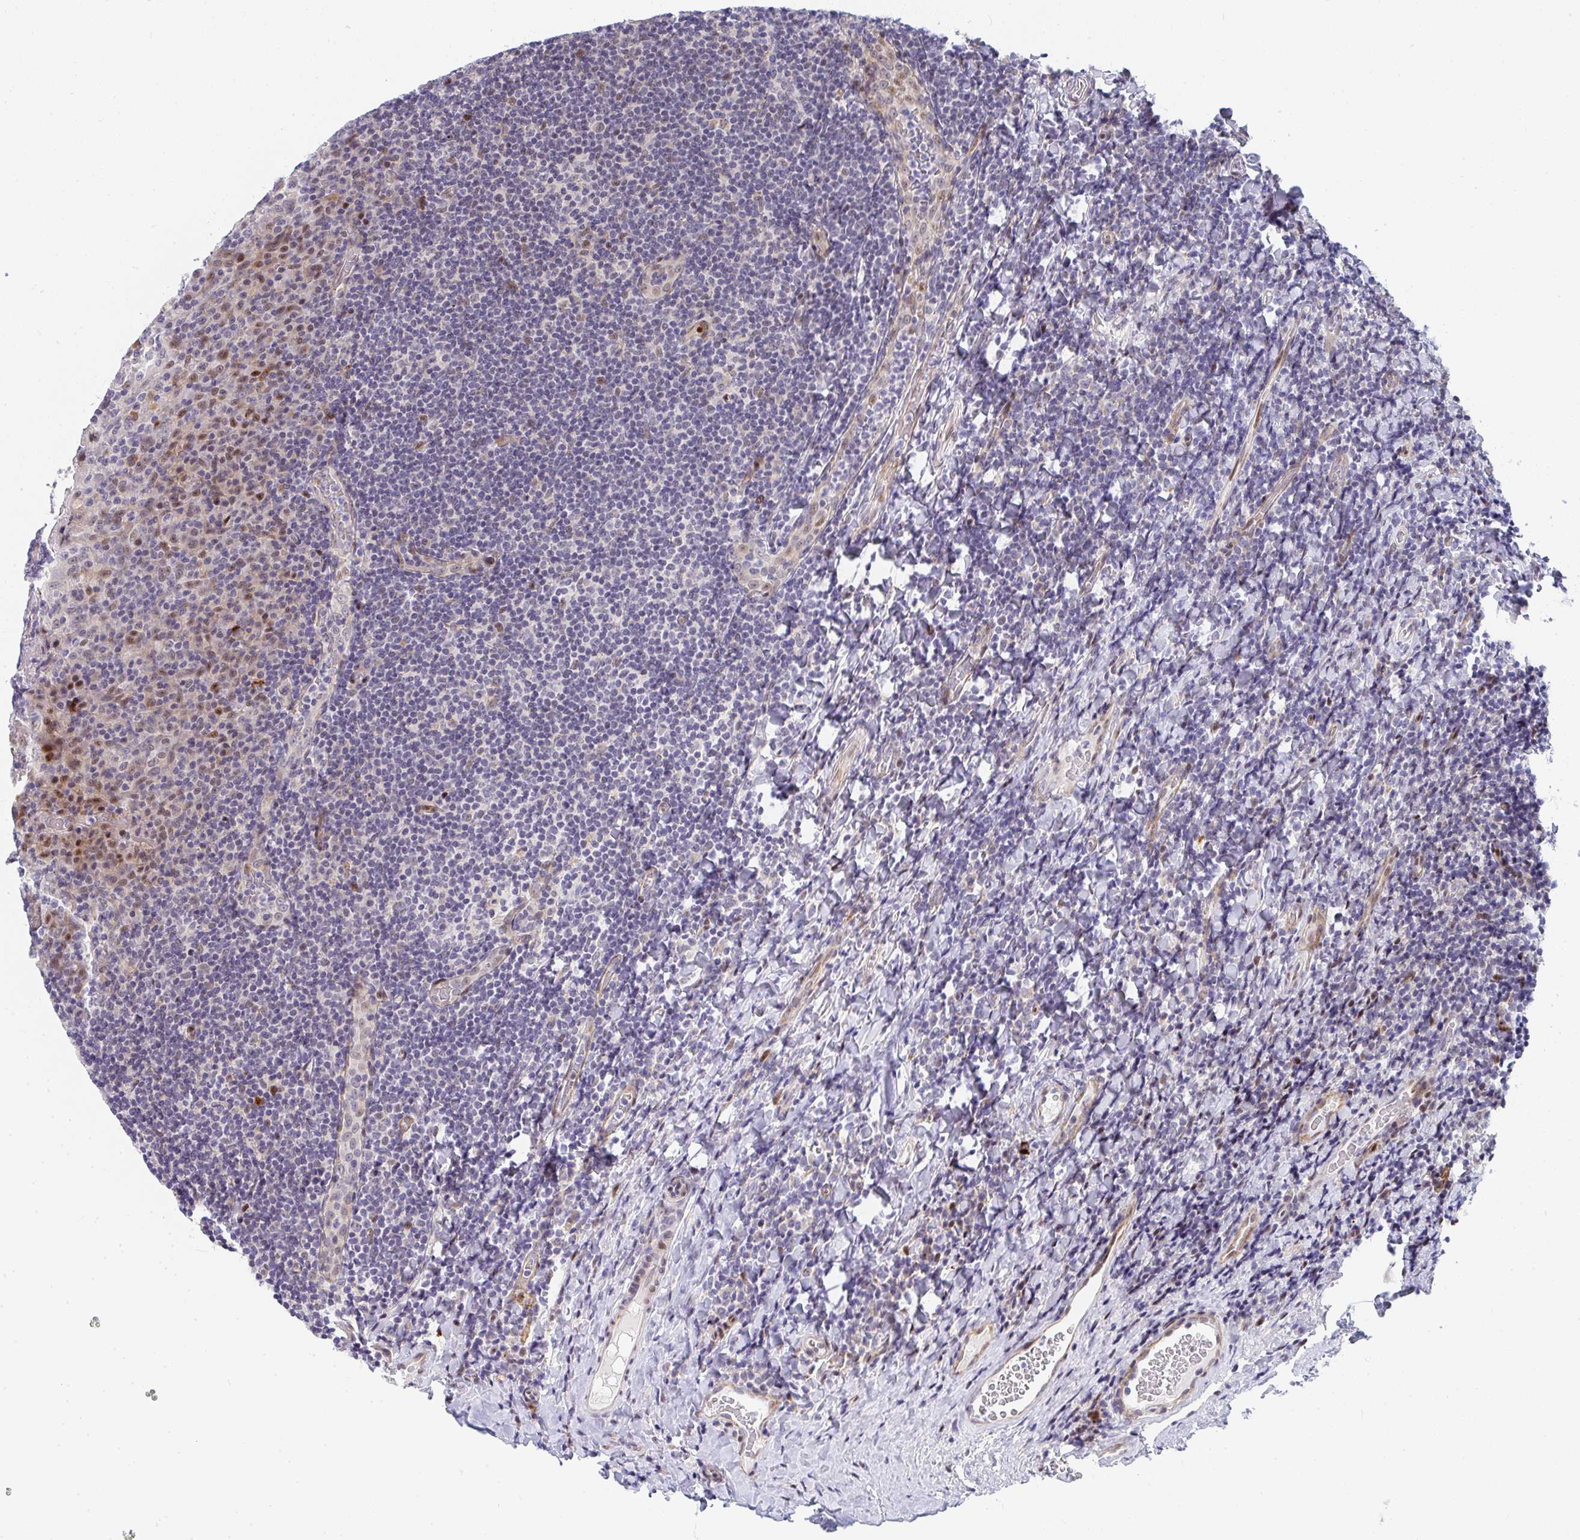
{"staining": {"intensity": "moderate", "quantity": "<25%", "location": "nuclear"}, "tissue": "tonsil", "cell_type": "Germinal center cells", "image_type": "normal", "snomed": [{"axis": "morphology", "description": "Normal tissue, NOS"}, {"axis": "topography", "description": "Tonsil"}], "caption": "This is an image of immunohistochemistry (IHC) staining of benign tonsil, which shows moderate positivity in the nuclear of germinal center cells.", "gene": "ZIC3", "patient": {"sex": "male", "age": 17}}